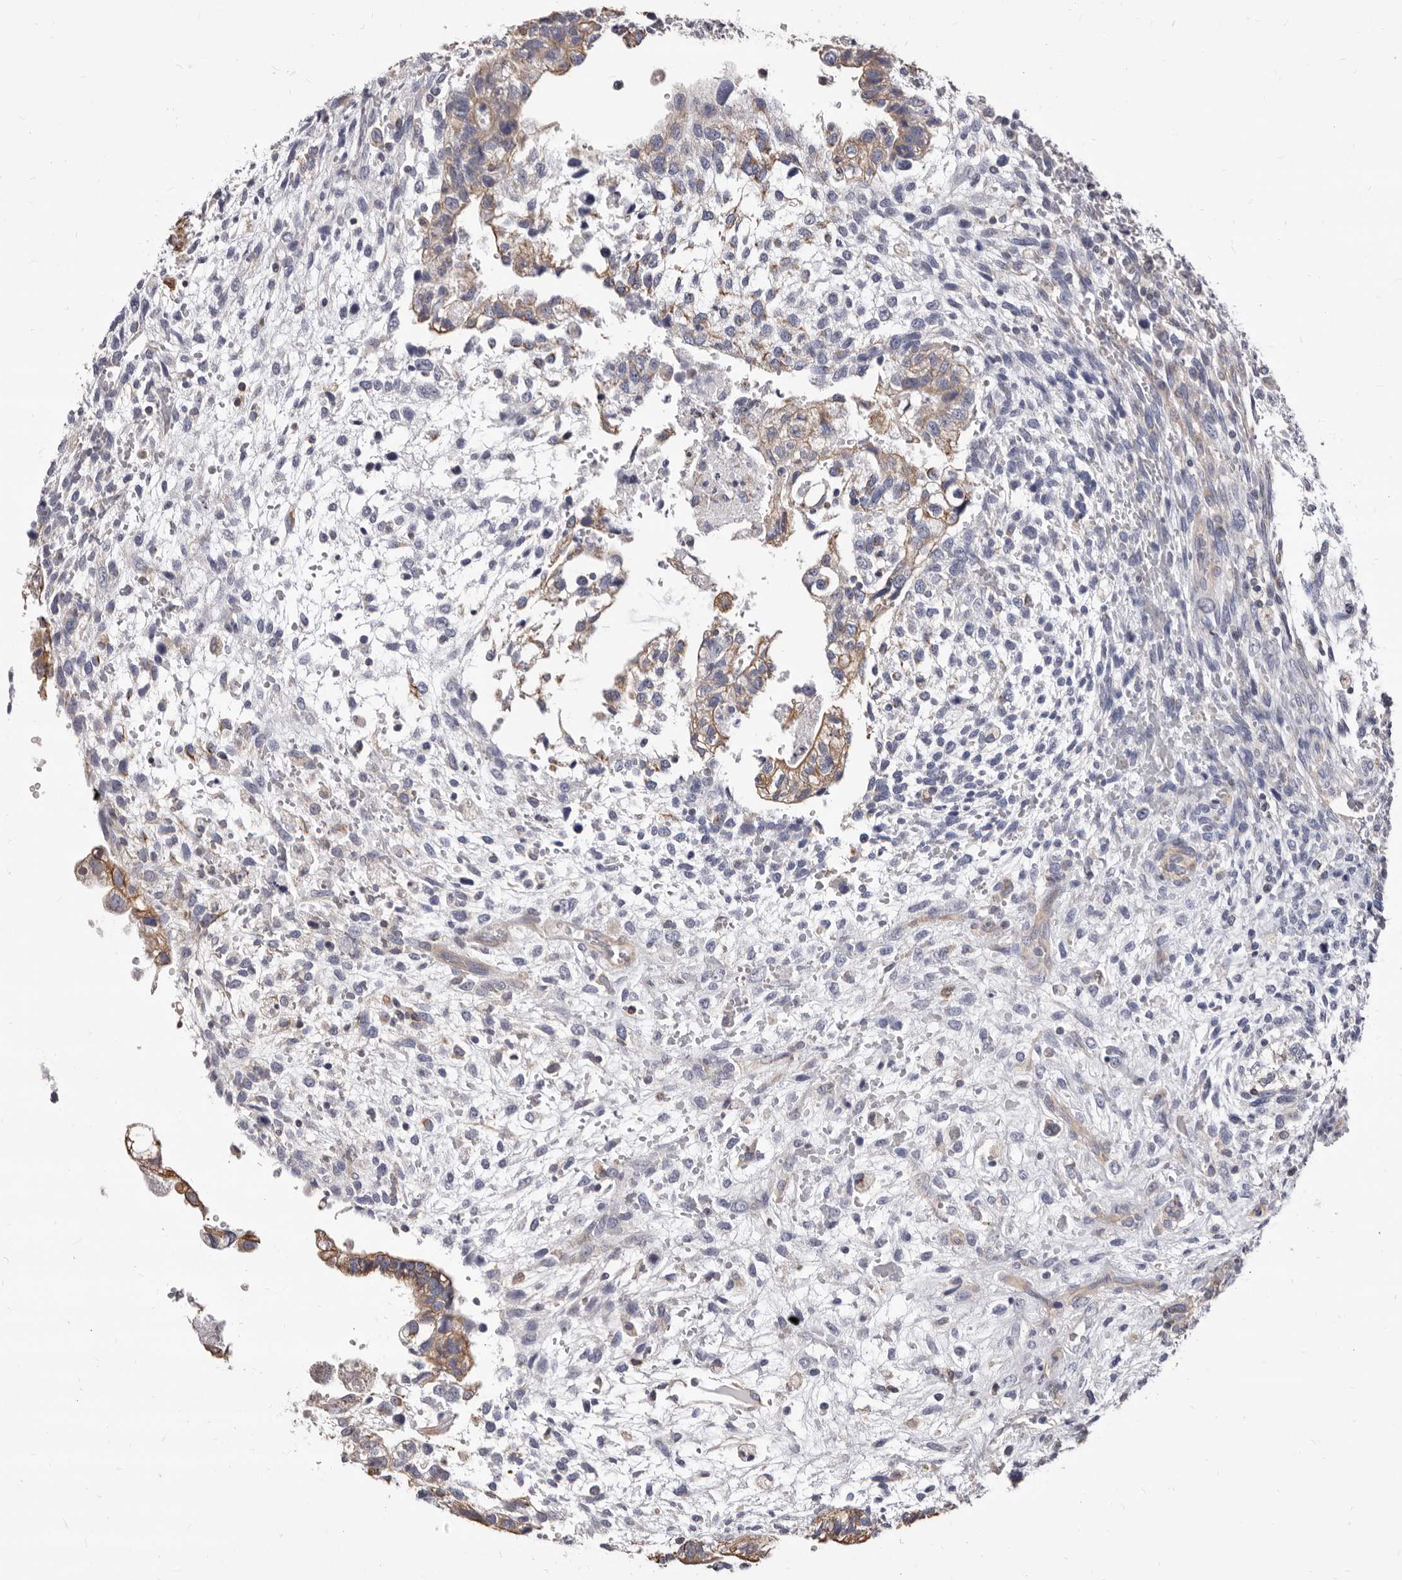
{"staining": {"intensity": "weak", "quantity": ">75%", "location": "cytoplasmic/membranous"}, "tissue": "testis cancer", "cell_type": "Tumor cells", "image_type": "cancer", "snomed": [{"axis": "morphology", "description": "Carcinoma, Embryonal, NOS"}, {"axis": "topography", "description": "Testis"}], "caption": "Tumor cells display low levels of weak cytoplasmic/membranous staining in about >75% of cells in human testis embryonal carcinoma.", "gene": "NIBAN1", "patient": {"sex": "male", "age": 37}}